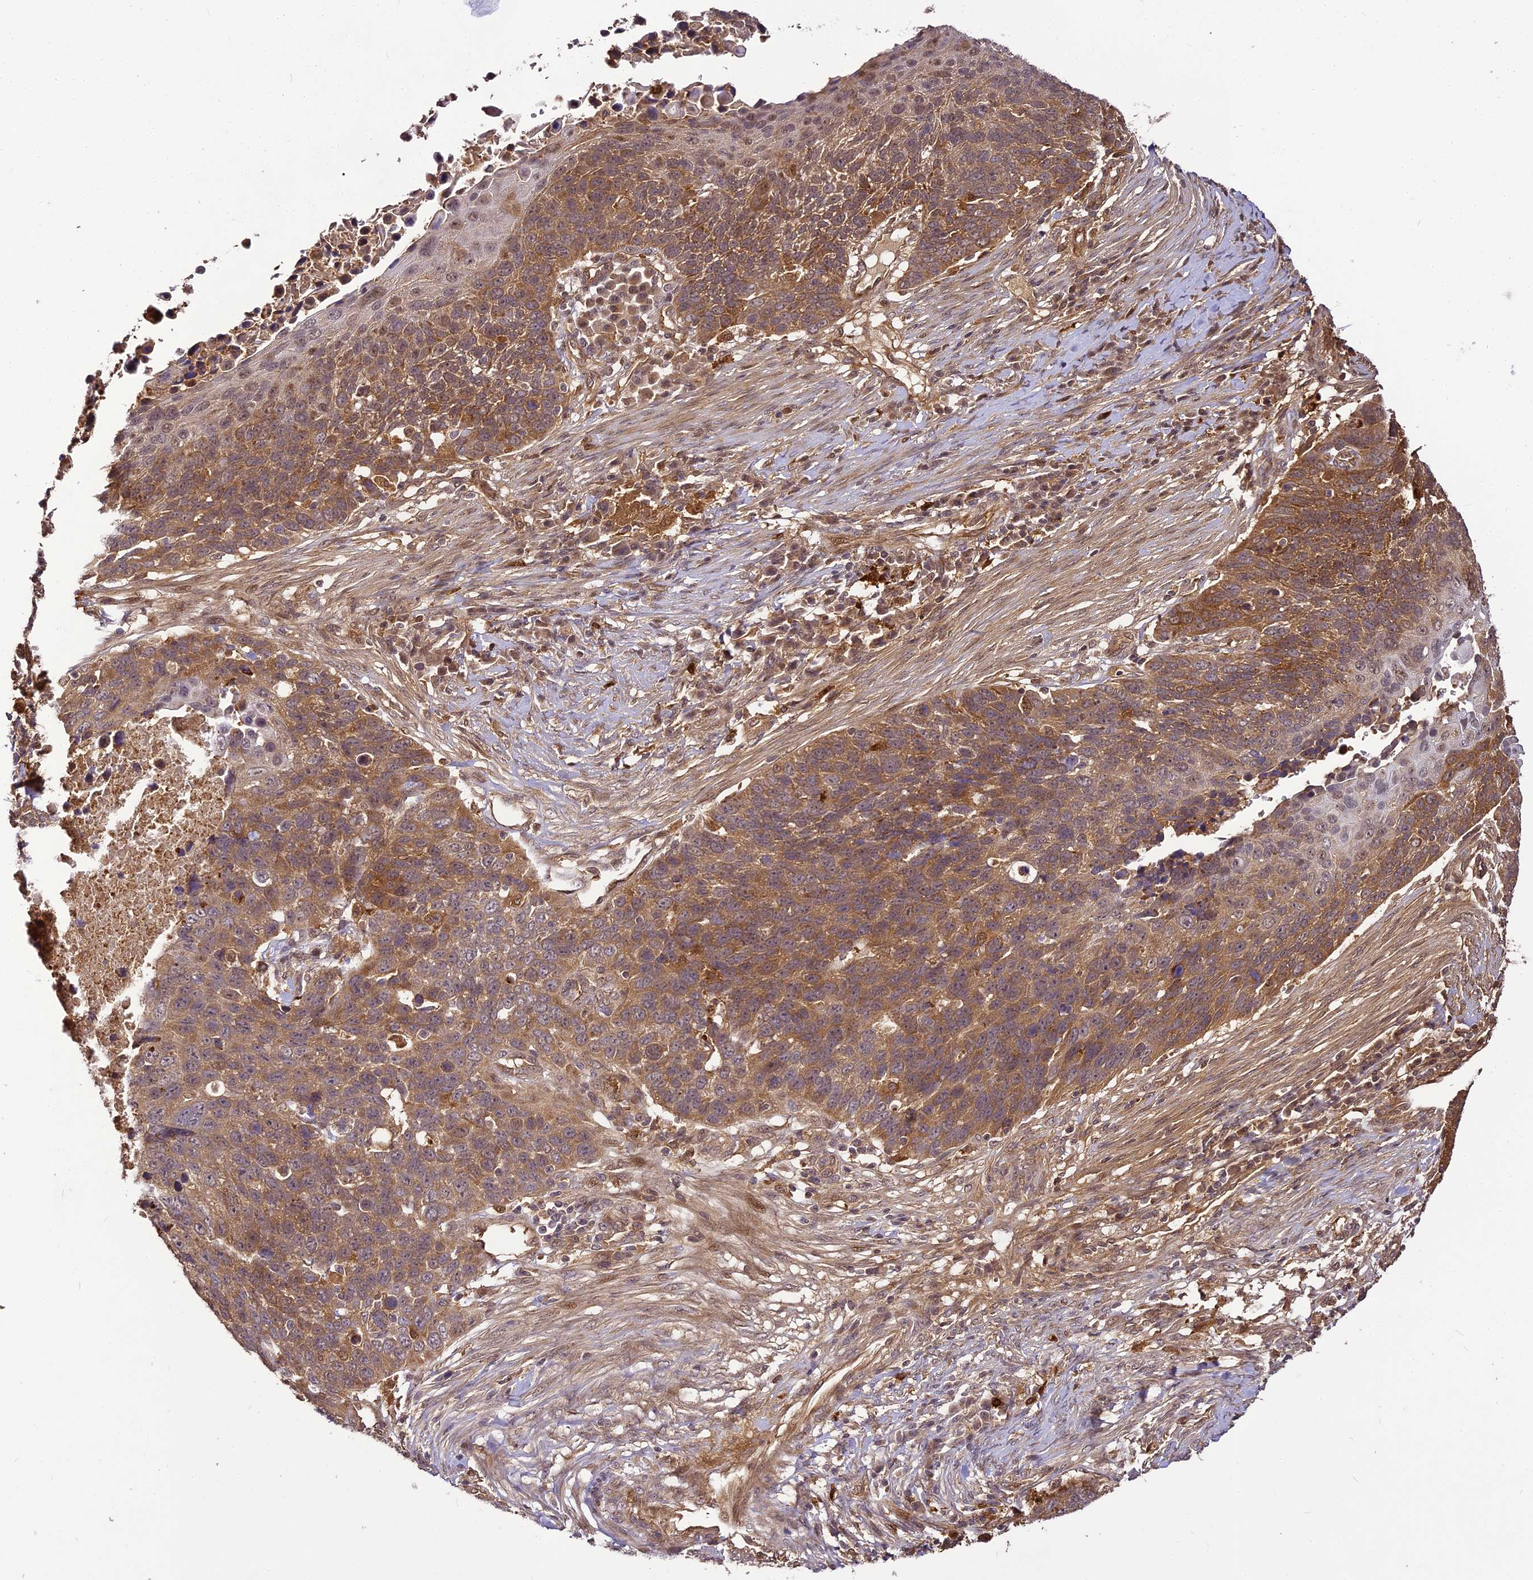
{"staining": {"intensity": "moderate", "quantity": "25%-75%", "location": "cytoplasmic/membranous"}, "tissue": "lung cancer", "cell_type": "Tumor cells", "image_type": "cancer", "snomed": [{"axis": "morphology", "description": "Normal tissue, NOS"}, {"axis": "morphology", "description": "Squamous cell carcinoma, NOS"}, {"axis": "topography", "description": "Lymph node"}, {"axis": "topography", "description": "Lung"}], "caption": "Immunohistochemical staining of lung cancer (squamous cell carcinoma) displays medium levels of moderate cytoplasmic/membranous protein positivity in approximately 25%-75% of tumor cells. (DAB IHC with brightfield microscopy, high magnification).", "gene": "BCDIN3D", "patient": {"sex": "male", "age": 66}}